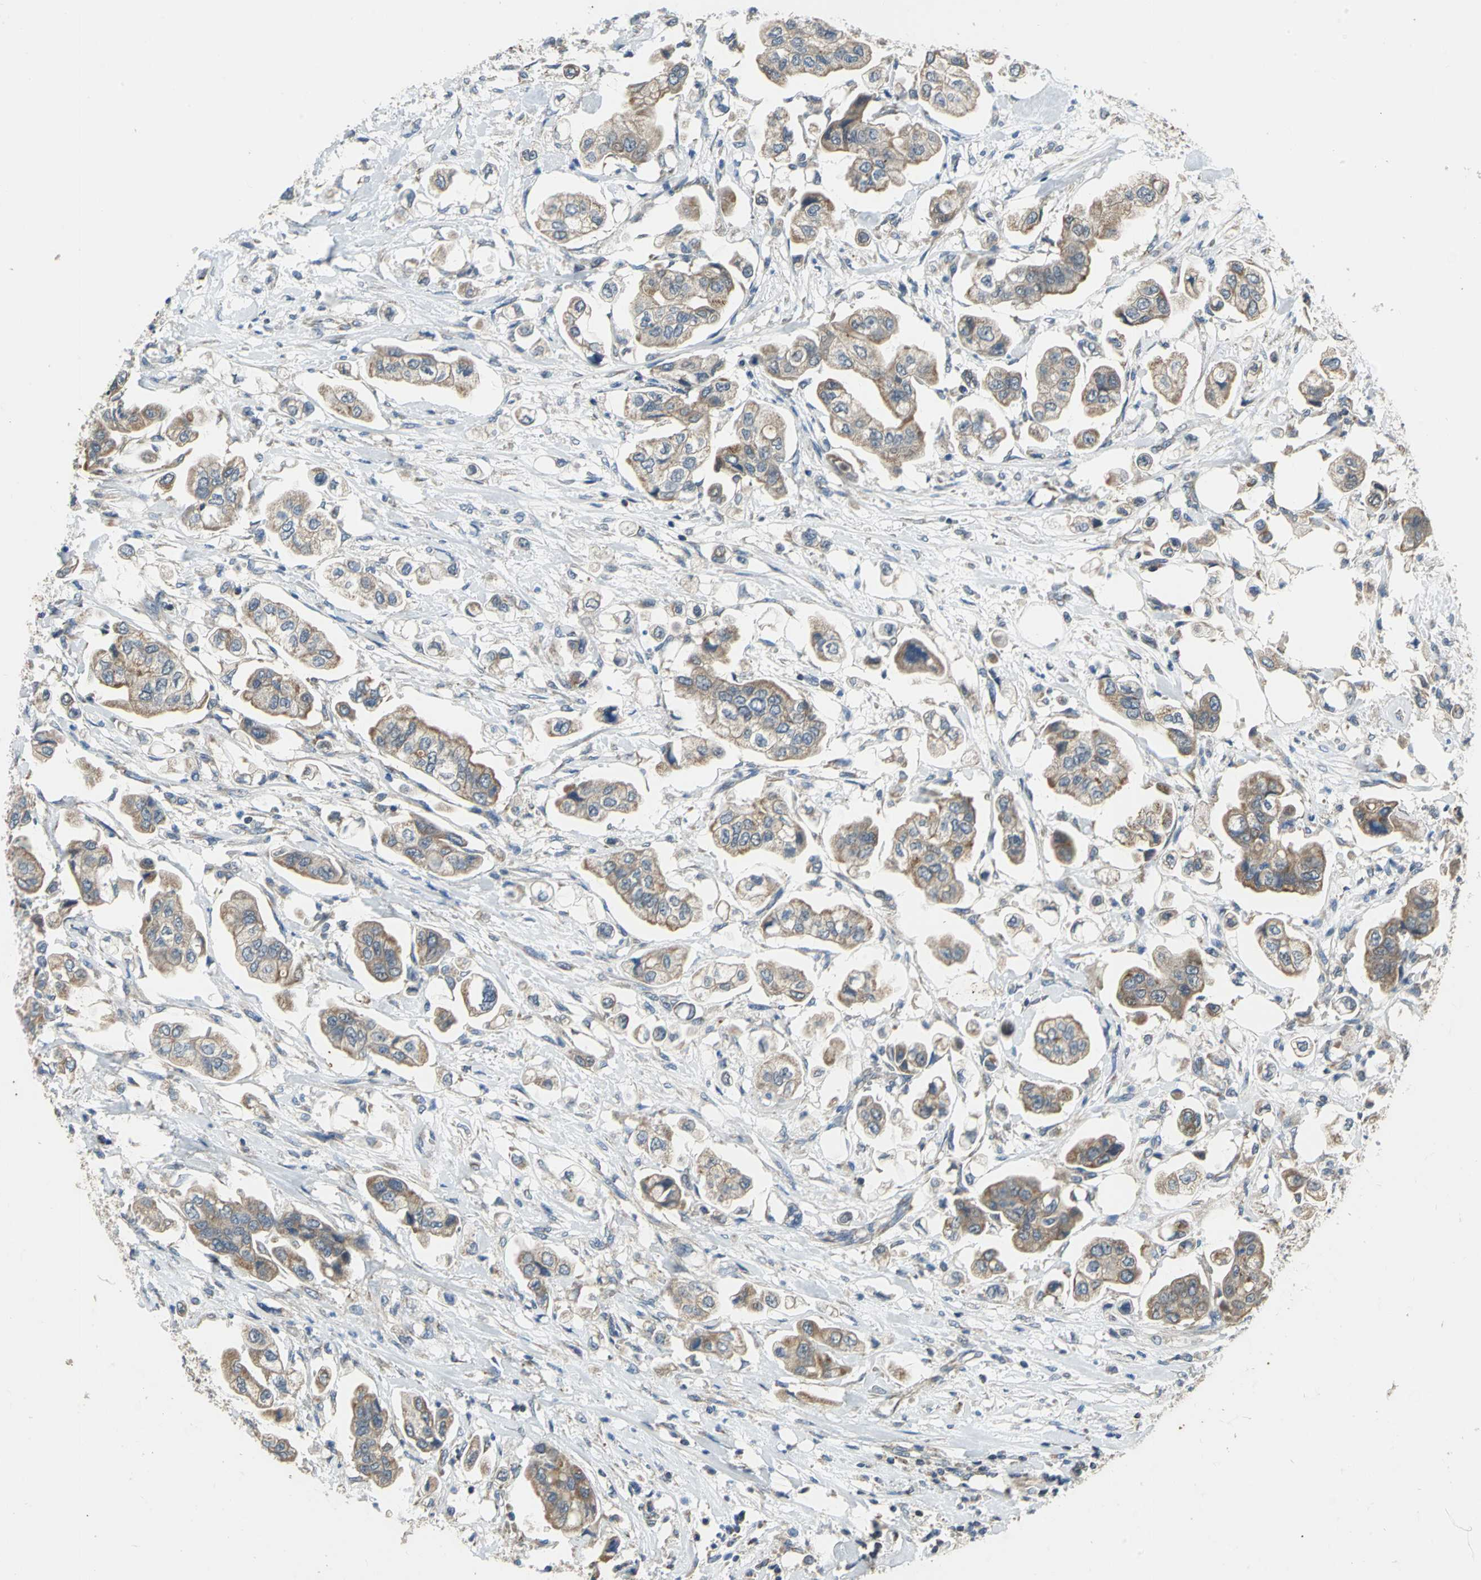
{"staining": {"intensity": "moderate", "quantity": ">75%", "location": "cytoplasmic/membranous"}, "tissue": "stomach cancer", "cell_type": "Tumor cells", "image_type": "cancer", "snomed": [{"axis": "morphology", "description": "Adenocarcinoma, NOS"}, {"axis": "topography", "description": "Stomach"}], "caption": "IHC of human stomach adenocarcinoma shows medium levels of moderate cytoplasmic/membranous staining in approximately >75% of tumor cells. (DAB (3,3'-diaminobenzidine) = brown stain, brightfield microscopy at high magnification).", "gene": "TRAK1", "patient": {"sex": "male", "age": 62}}